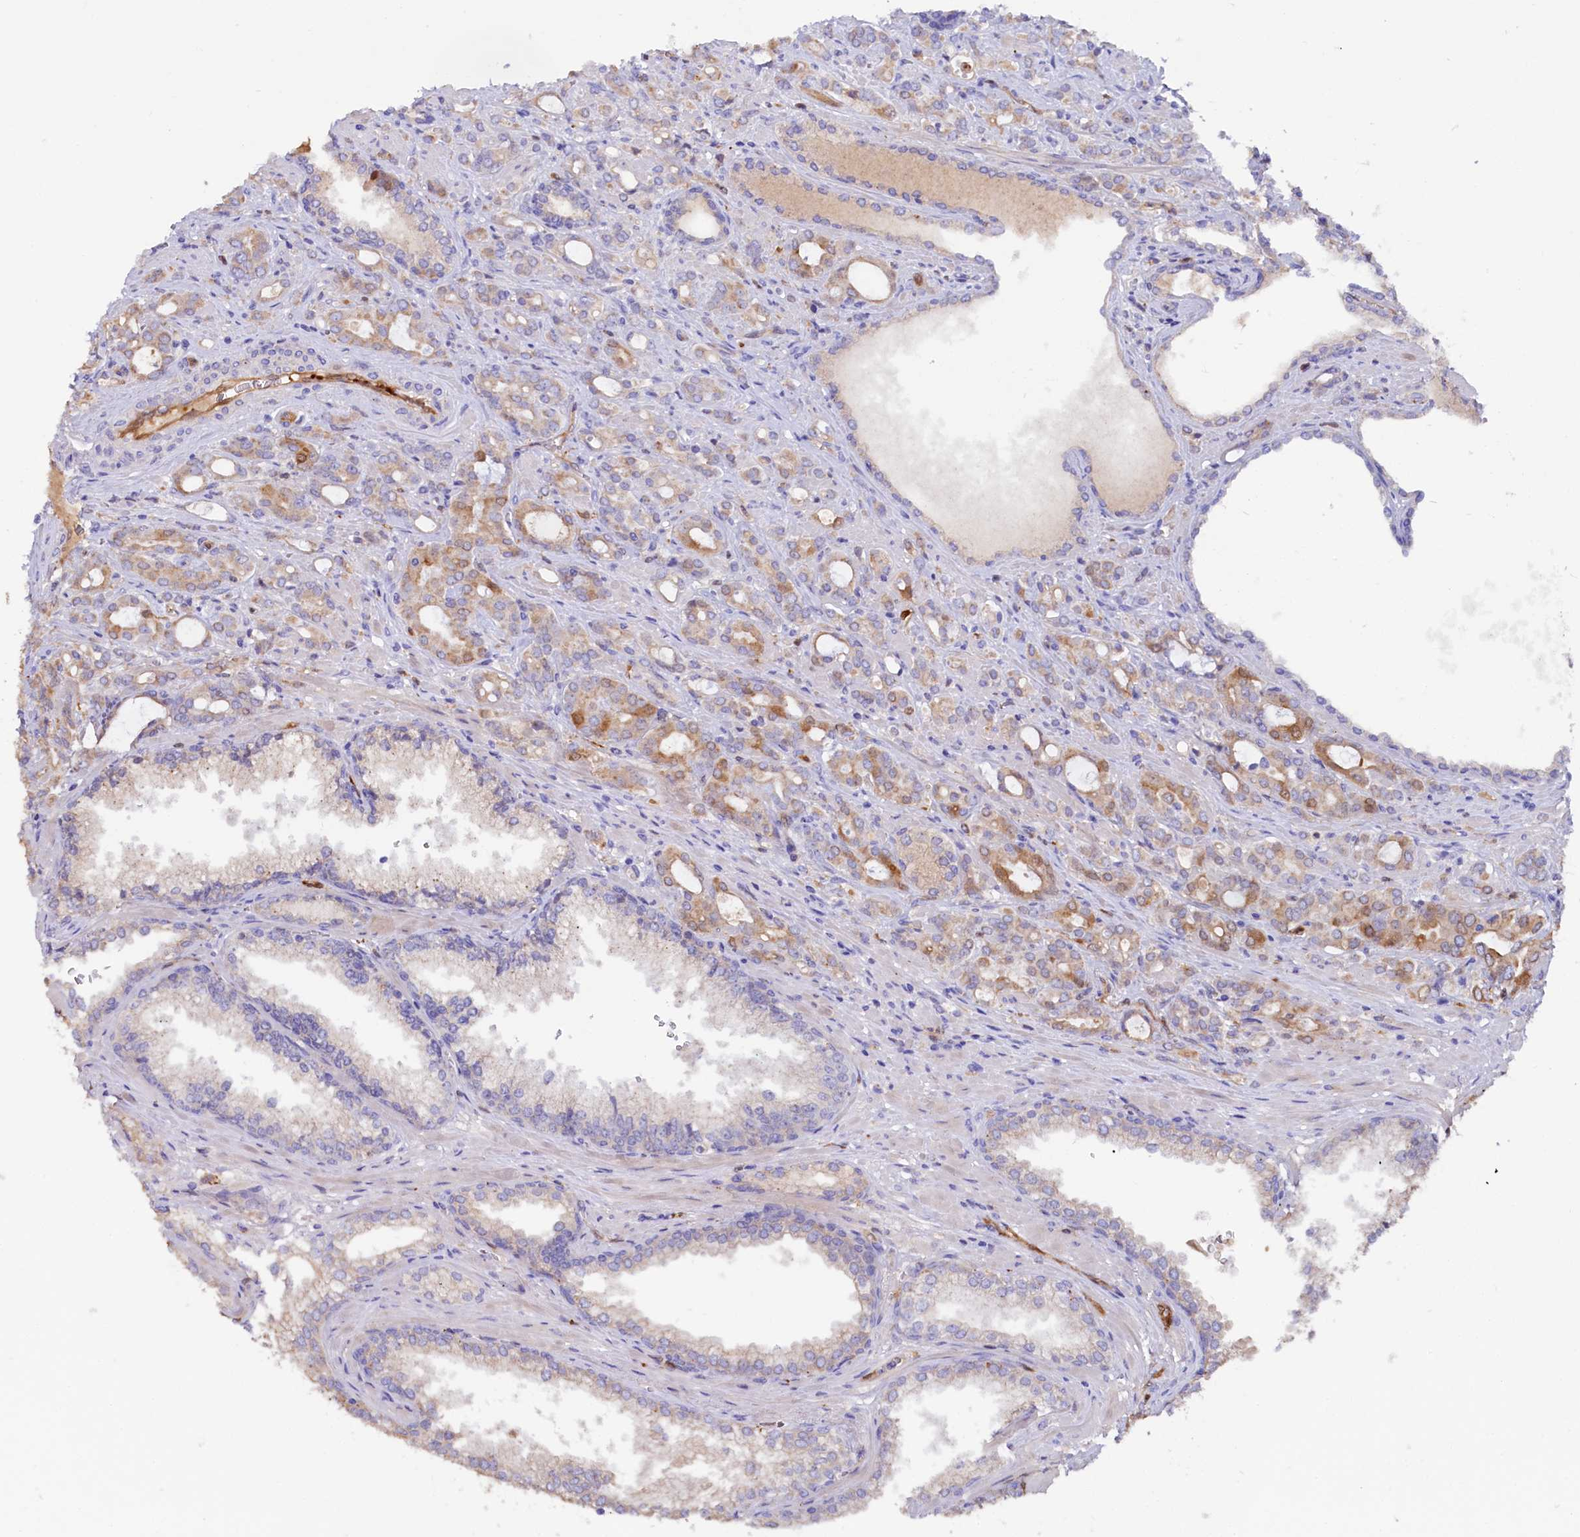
{"staining": {"intensity": "moderate", "quantity": "25%-75%", "location": "cytoplasmic/membranous"}, "tissue": "prostate cancer", "cell_type": "Tumor cells", "image_type": "cancer", "snomed": [{"axis": "morphology", "description": "Adenocarcinoma, High grade"}, {"axis": "topography", "description": "Prostate"}], "caption": "A histopathology image of human adenocarcinoma (high-grade) (prostate) stained for a protein shows moderate cytoplasmic/membranous brown staining in tumor cells. The staining was performed using DAB (3,3'-diaminobenzidine) to visualize the protein expression in brown, while the nuclei were stained in blue with hematoxylin (Magnification: 20x).", "gene": "IL17RD", "patient": {"sex": "male", "age": 72}}